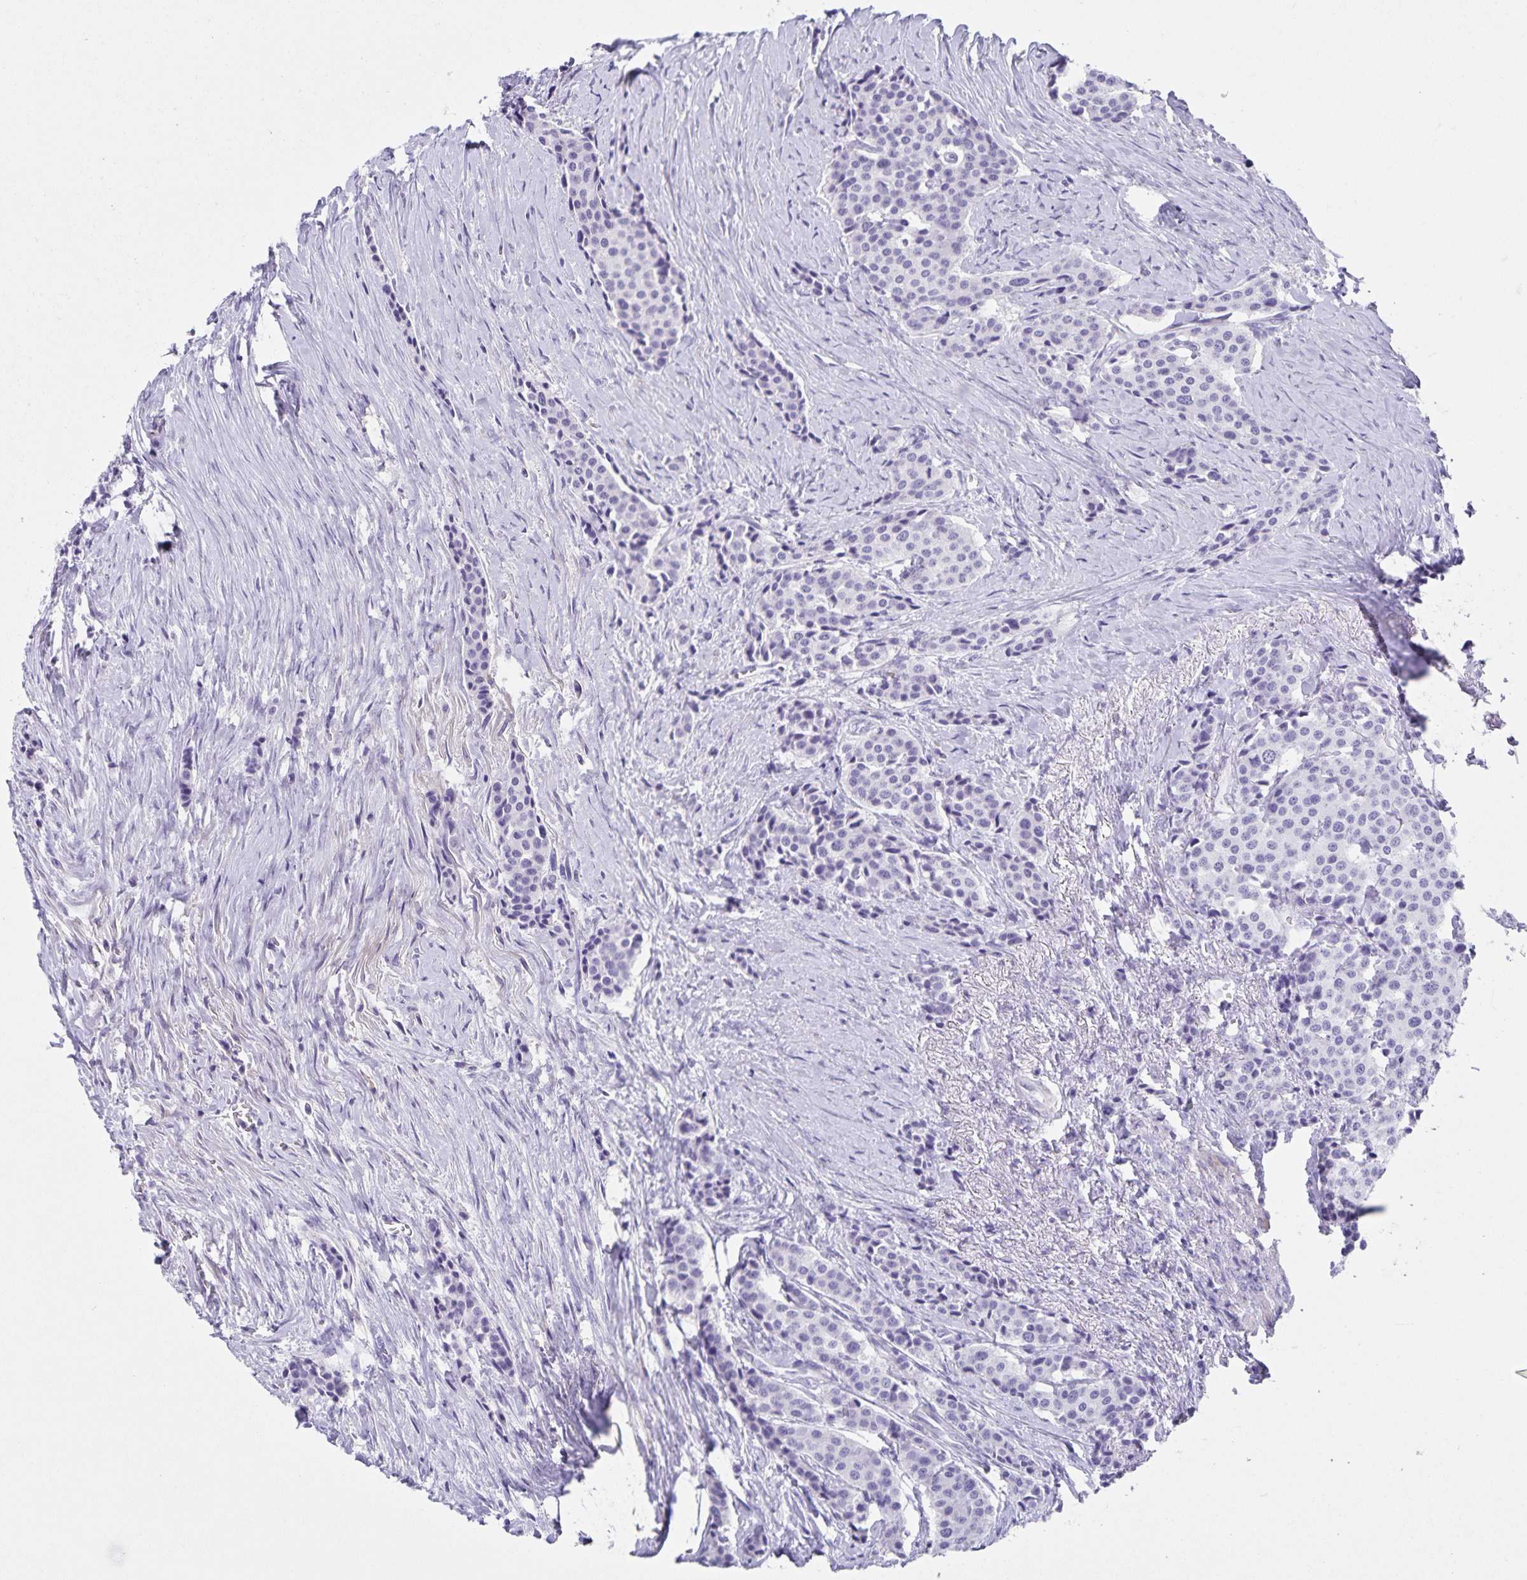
{"staining": {"intensity": "negative", "quantity": "none", "location": "none"}, "tissue": "carcinoid", "cell_type": "Tumor cells", "image_type": "cancer", "snomed": [{"axis": "morphology", "description": "Carcinoid, malignant, NOS"}, {"axis": "topography", "description": "Small intestine"}], "caption": "A micrograph of human carcinoid is negative for staining in tumor cells.", "gene": "C11orf42", "patient": {"sex": "male", "age": 73}}